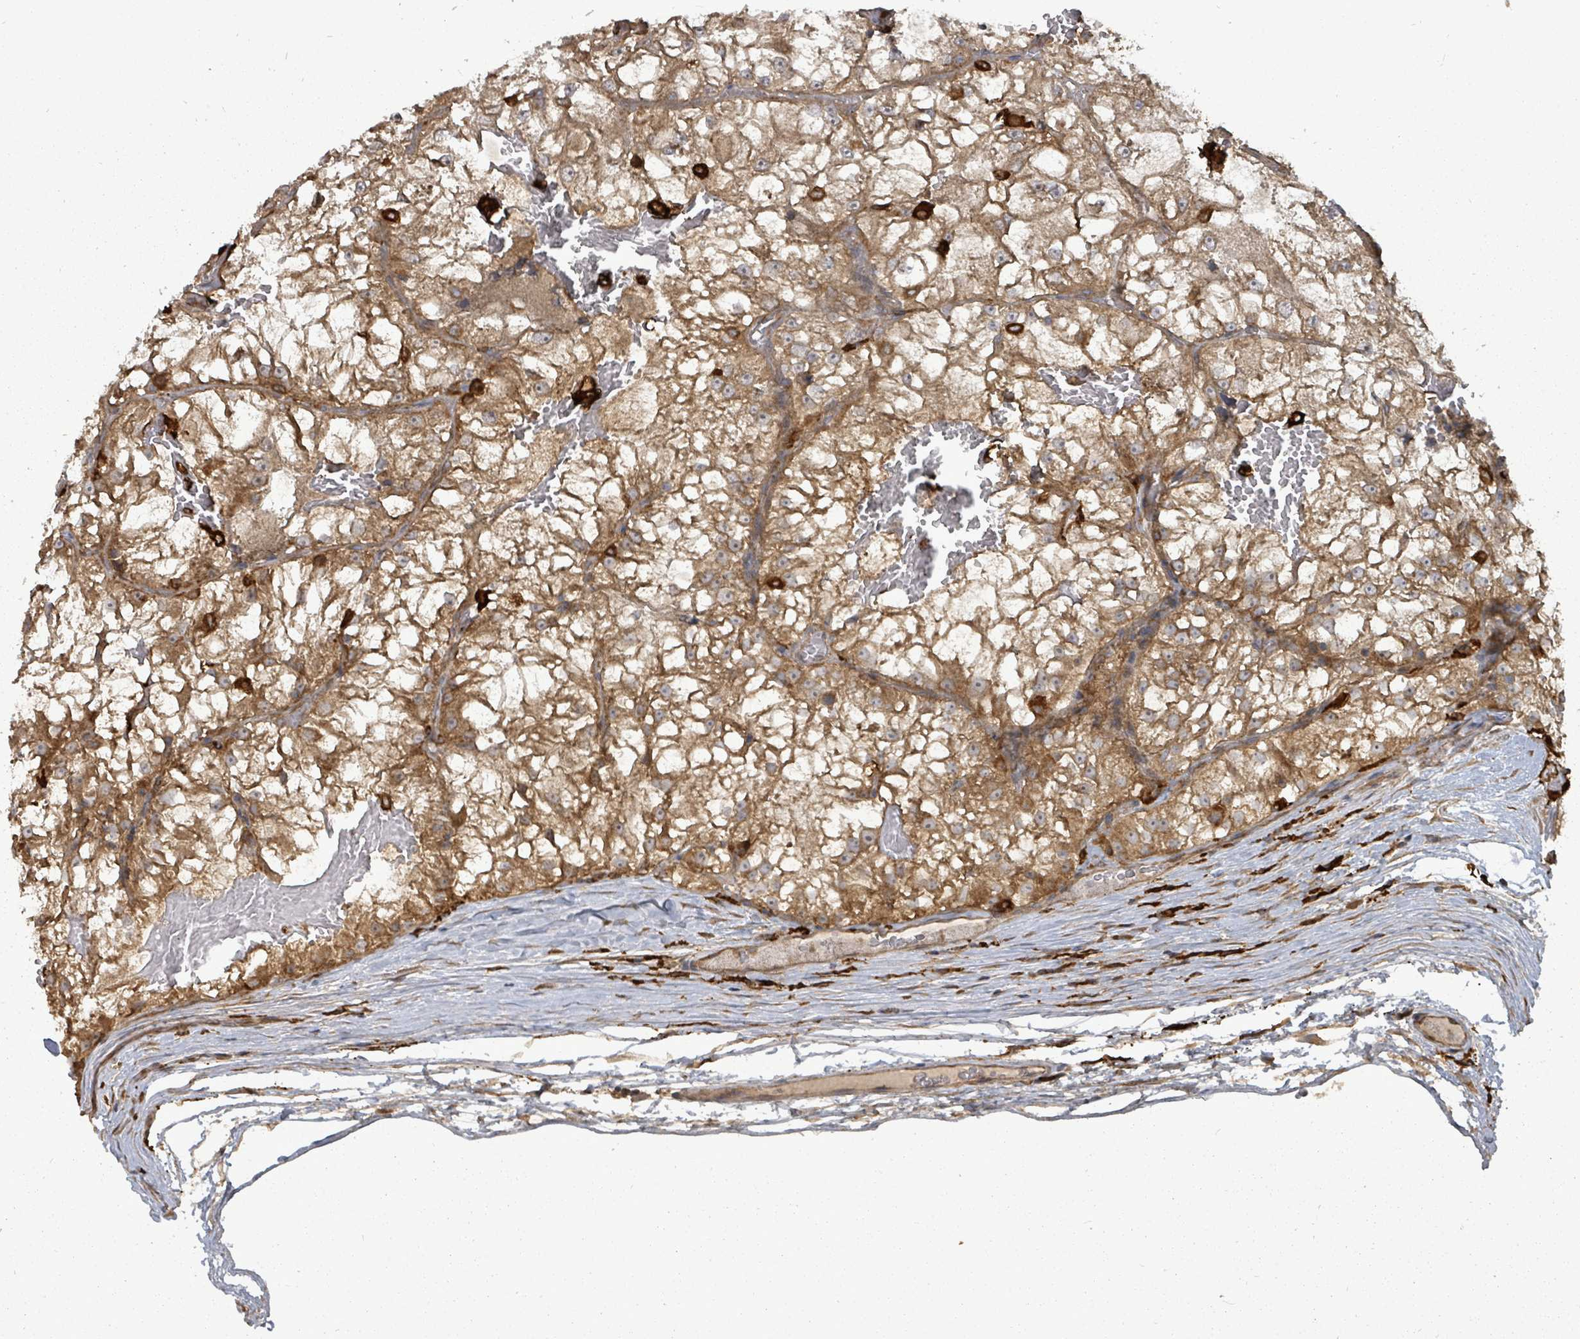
{"staining": {"intensity": "moderate", "quantity": ">75%", "location": "cytoplasmic/membranous"}, "tissue": "renal cancer", "cell_type": "Tumor cells", "image_type": "cancer", "snomed": [{"axis": "morphology", "description": "Adenocarcinoma, NOS"}, {"axis": "topography", "description": "Kidney"}], "caption": "Moderate cytoplasmic/membranous positivity is identified in about >75% of tumor cells in adenocarcinoma (renal).", "gene": "EIF3C", "patient": {"sex": "female", "age": 72}}